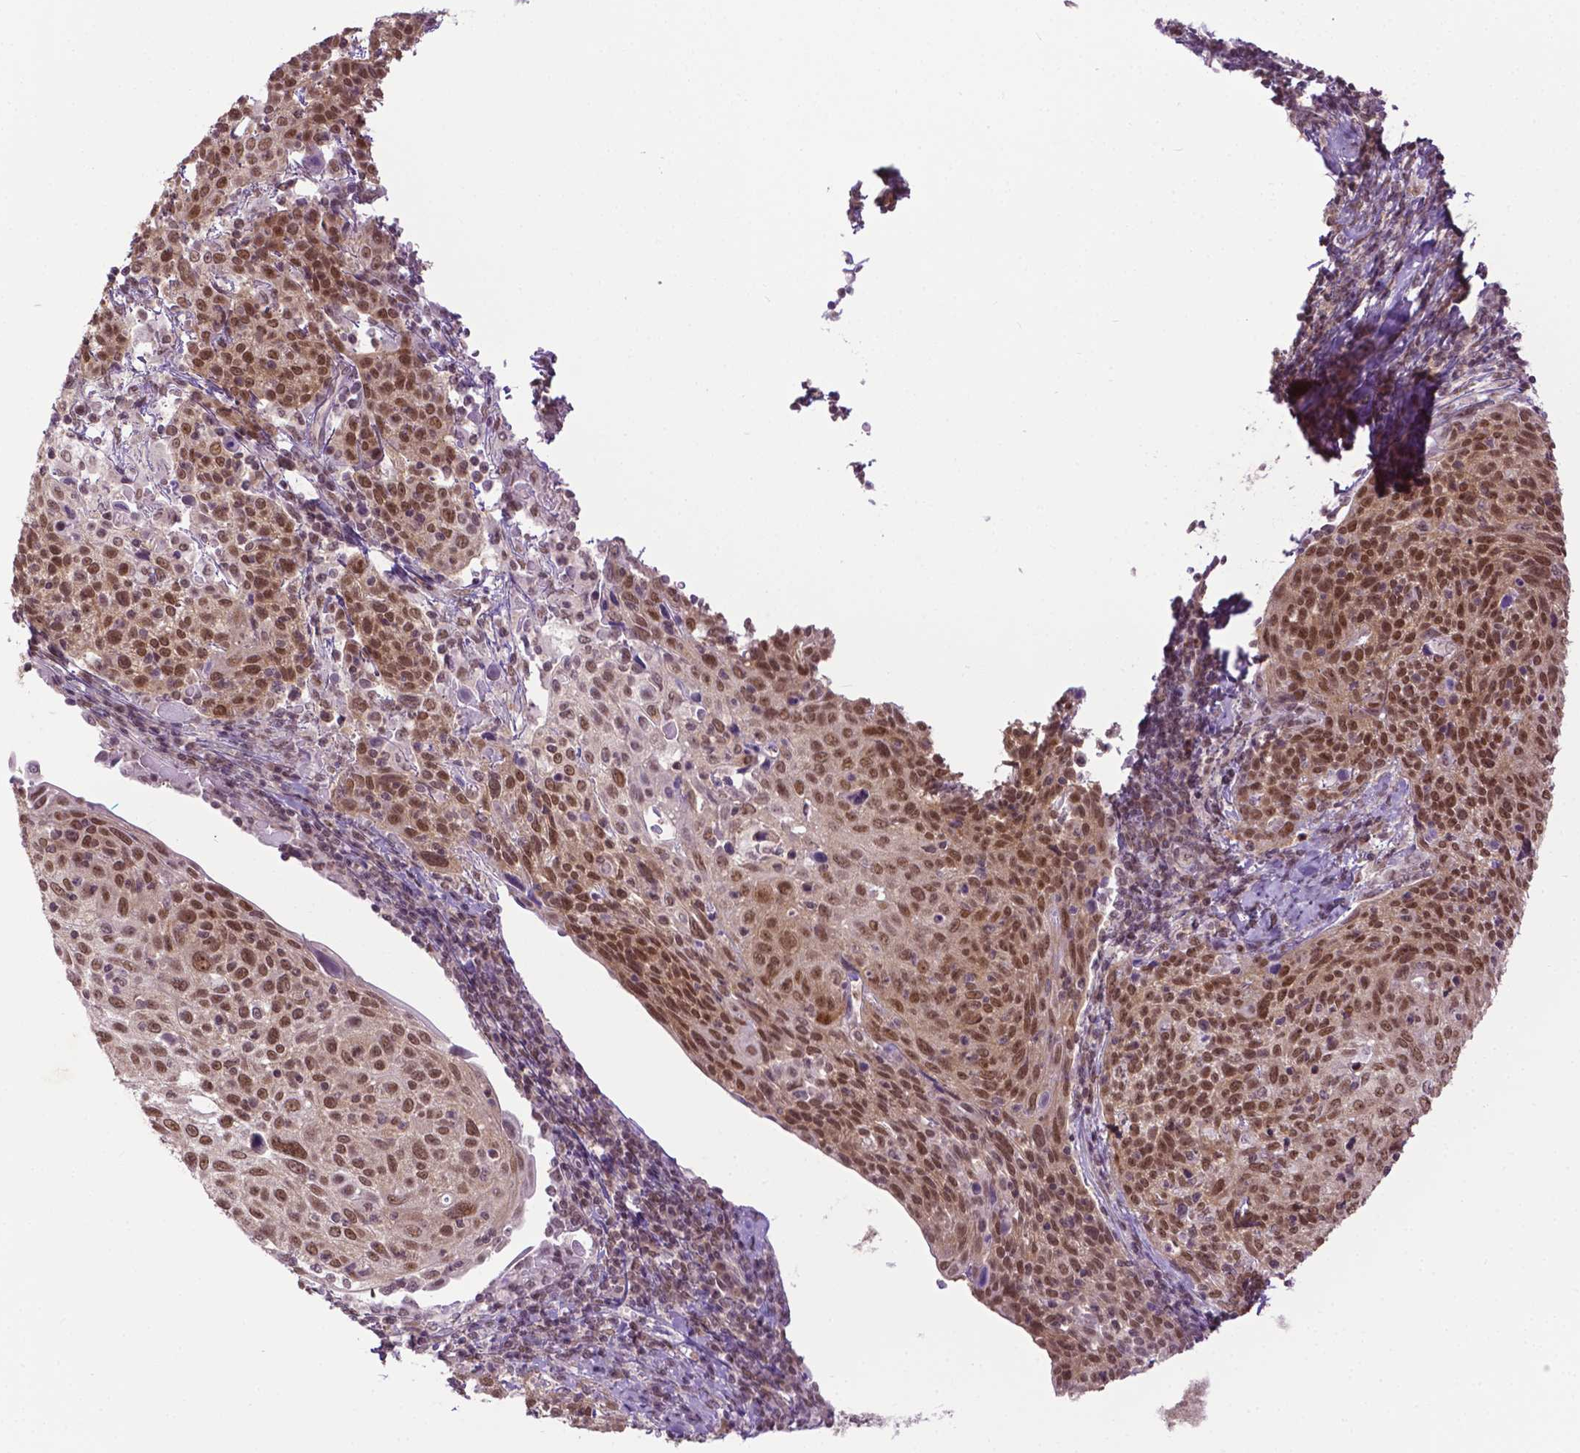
{"staining": {"intensity": "moderate", "quantity": ">75%", "location": "nuclear"}, "tissue": "cervical cancer", "cell_type": "Tumor cells", "image_type": "cancer", "snomed": [{"axis": "morphology", "description": "Squamous cell carcinoma, NOS"}, {"axis": "topography", "description": "Cervix"}], "caption": "Brown immunohistochemical staining in cervical squamous cell carcinoma displays moderate nuclear positivity in approximately >75% of tumor cells.", "gene": "UBQLN4", "patient": {"sex": "female", "age": 61}}